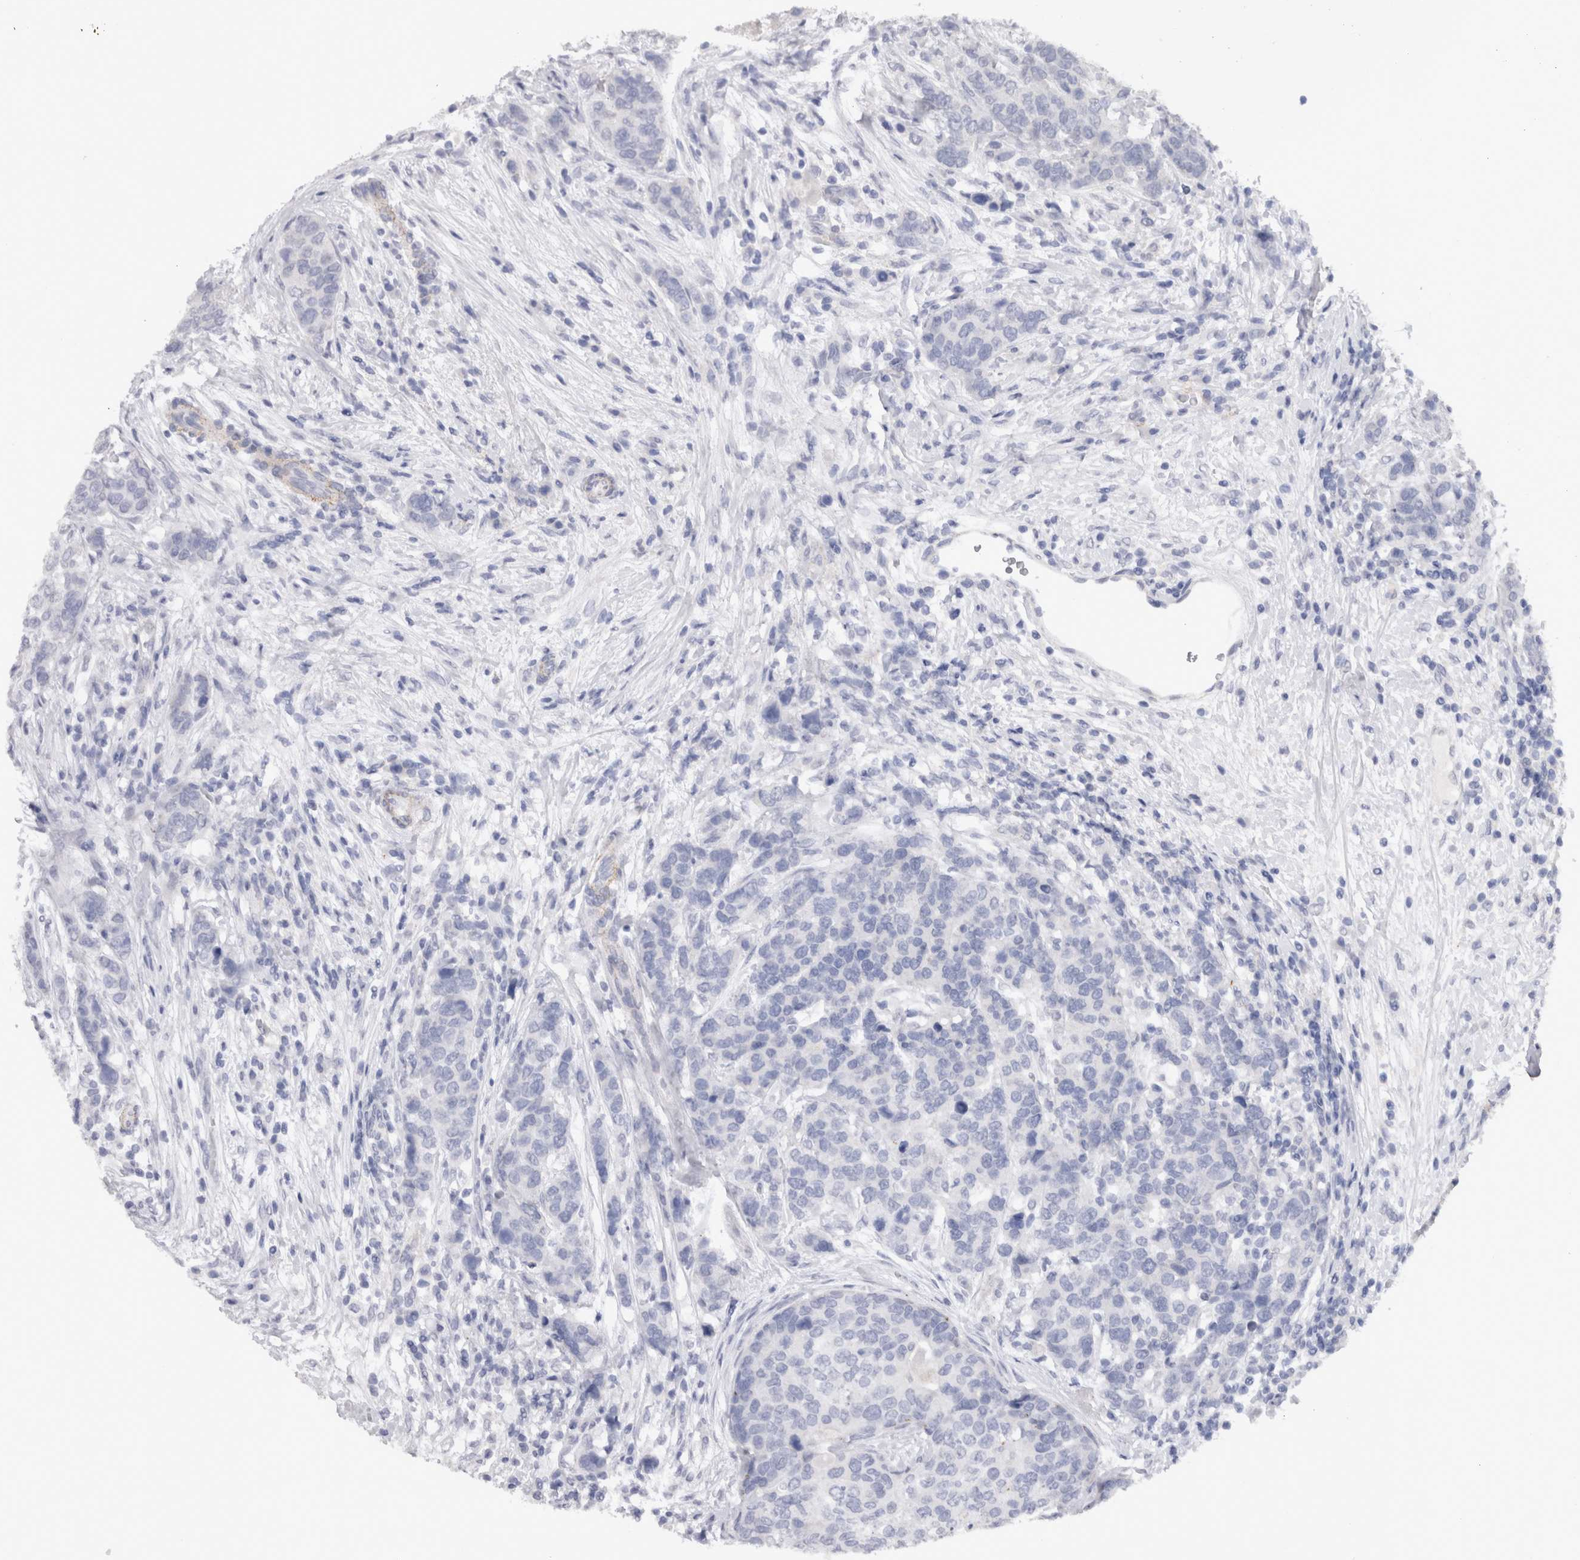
{"staining": {"intensity": "negative", "quantity": "none", "location": "none"}, "tissue": "breast cancer", "cell_type": "Tumor cells", "image_type": "cancer", "snomed": [{"axis": "morphology", "description": "Lobular carcinoma"}, {"axis": "topography", "description": "Breast"}], "caption": "Immunohistochemical staining of lobular carcinoma (breast) exhibits no significant staining in tumor cells.", "gene": "CDH6", "patient": {"sex": "female", "age": 59}}